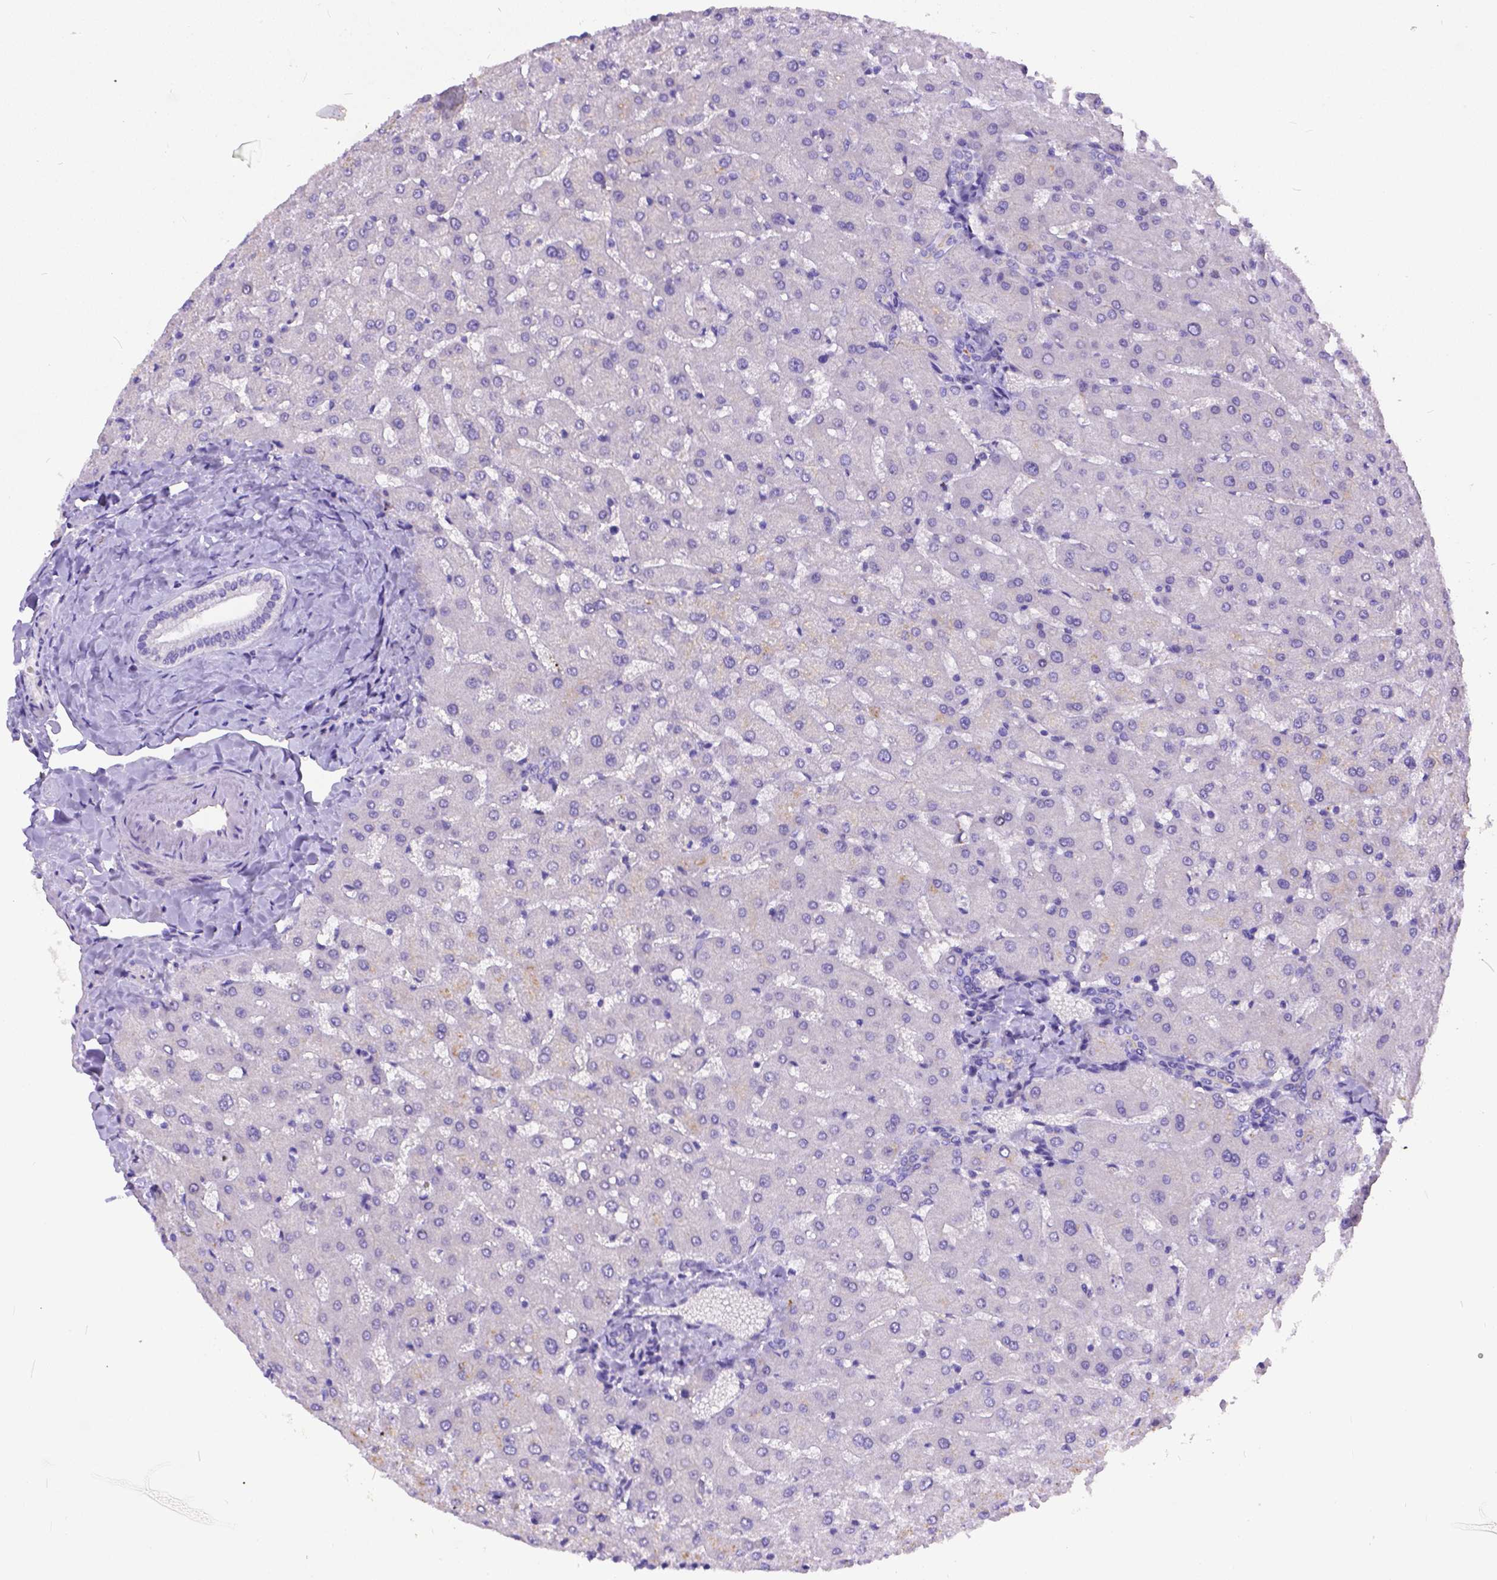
{"staining": {"intensity": "negative", "quantity": "none", "location": "none"}, "tissue": "liver", "cell_type": "Cholangiocytes", "image_type": "normal", "snomed": [{"axis": "morphology", "description": "Normal tissue, NOS"}, {"axis": "topography", "description": "Liver"}], "caption": "Image shows no significant protein positivity in cholangiocytes of benign liver.", "gene": "DLEC1", "patient": {"sex": "female", "age": 50}}